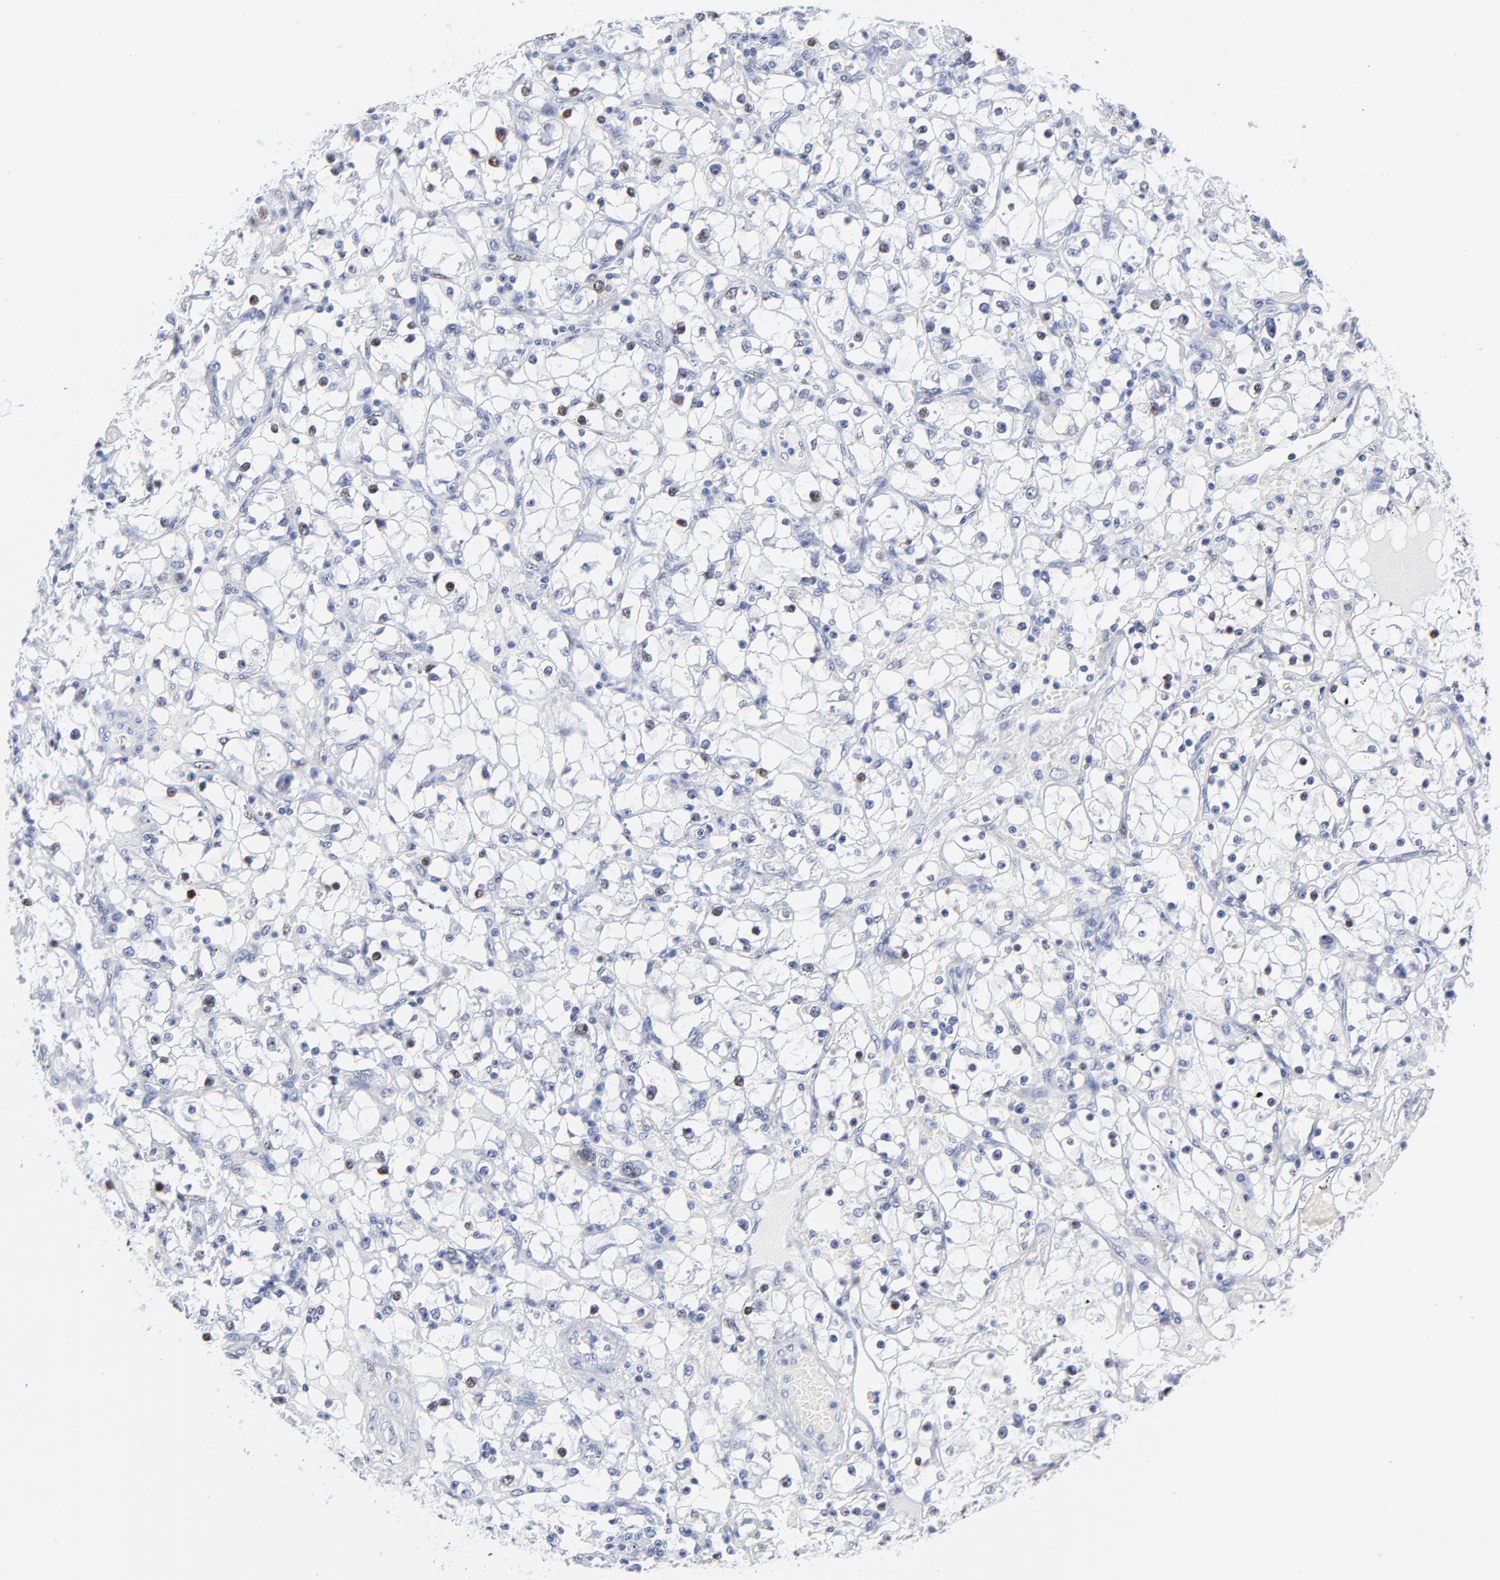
{"staining": {"intensity": "moderate", "quantity": "<25%", "location": "nuclear"}, "tissue": "renal cancer", "cell_type": "Tumor cells", "image_type": "cancer", "snomed": [{"axis": "morphology", "description": "Adenocarcinoma, NOS"}, {"axis": "topography", "description": "Kidney"}], "caption": "An IHC histopathology image of neoplastic tissue is shown. Protein staining in brown labels moderate nuclear positivity in renal adenocarcinoma within tumor cells. The protein is shown in brown color, while the nuclei are stained blue.", "gene": "JUN", "patient": {"sex": "male", "age": 56}}